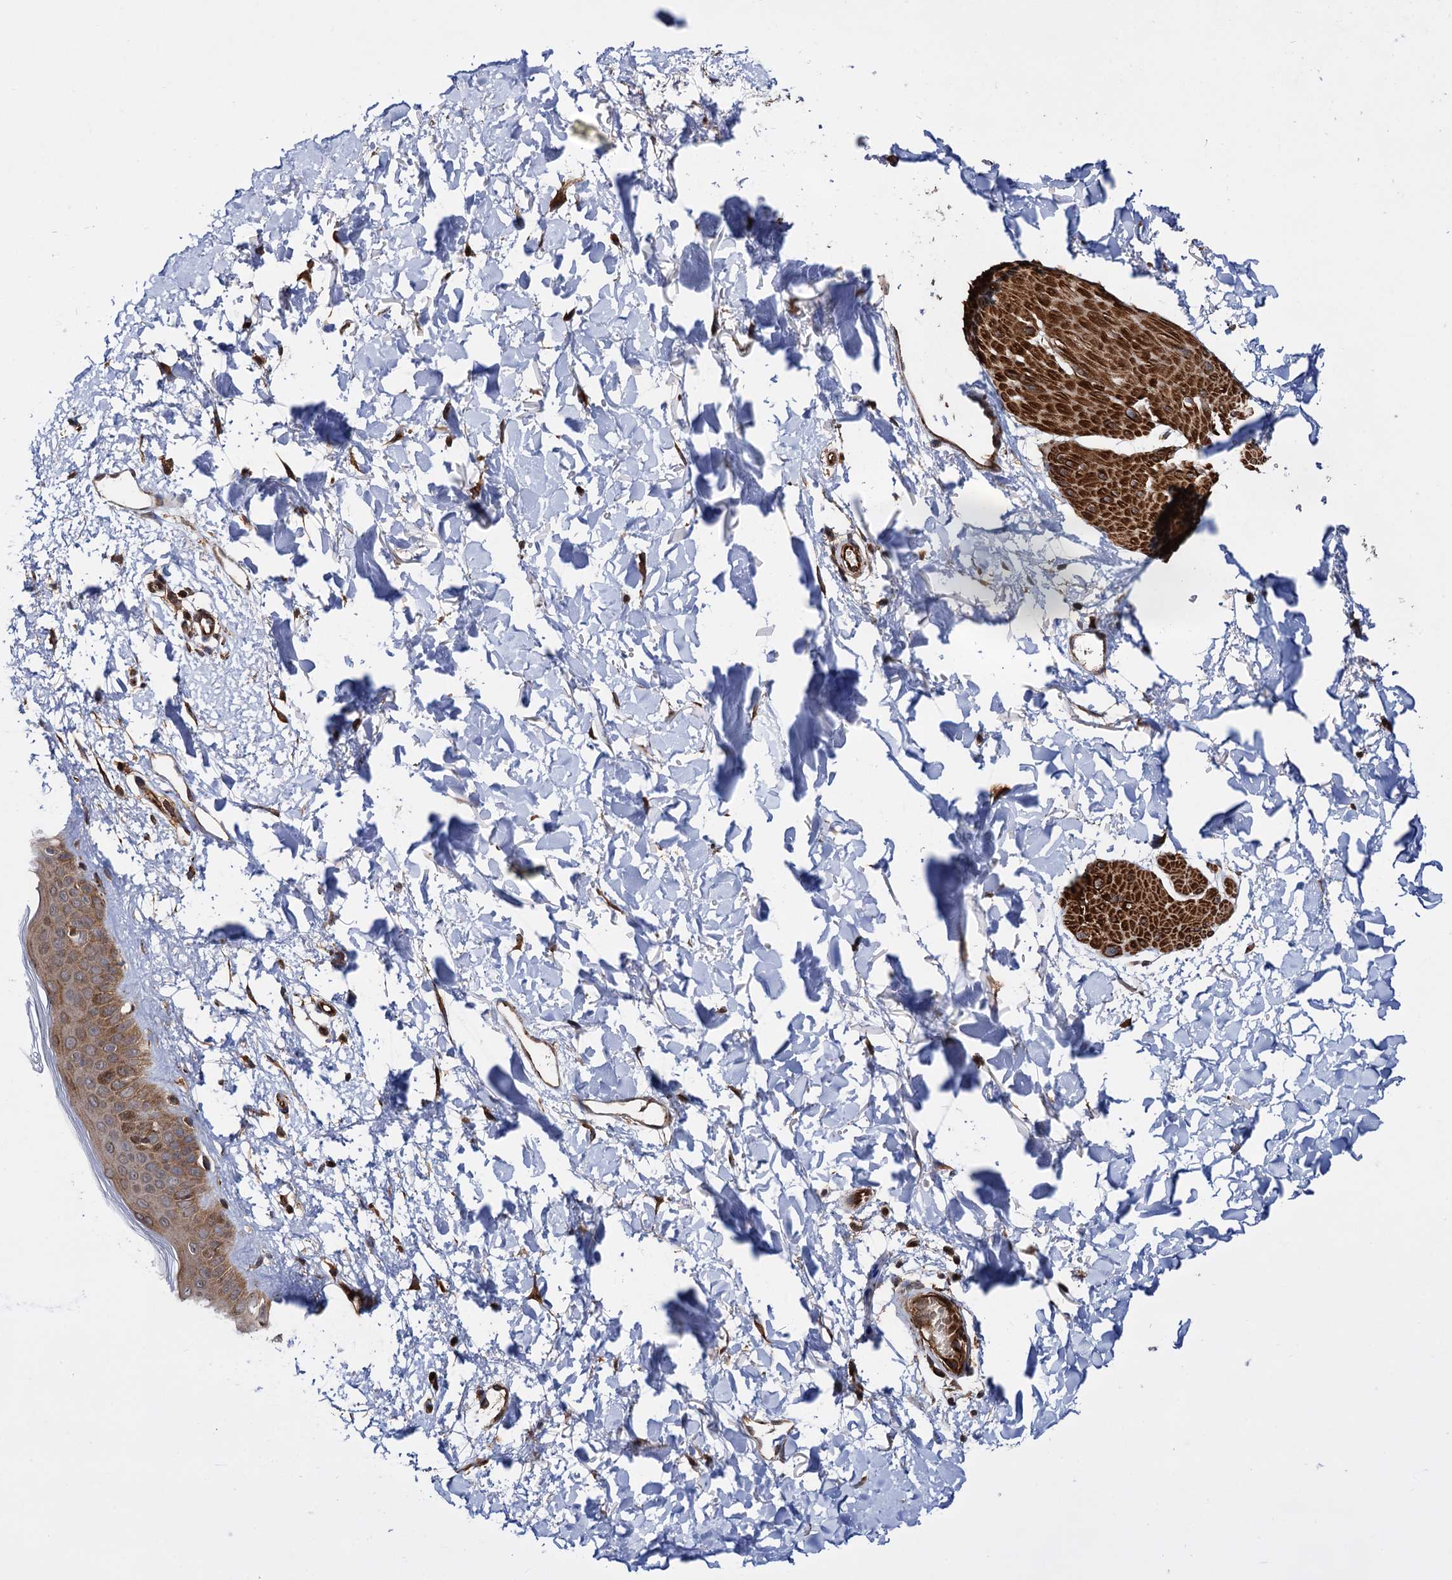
{"staining": {"intensity": "moderate", "quantity": ">75%", "location": "cytoplasmic/membranous"}, "tissue": "skin", "cell_type": "Fibroblasts", "image_type": "normal", "snomed": [{"axis": "morphology", "description": "Normal tissue, NOS"}, {"axis": "topography", "description": "Skin"}], "caption": "Moderate cytoplasmic/membranous expression is identified in about >75% of fibroblasts in benign skin.", "gene": "ATP8B4", "patient": {"sex": "female", "age": 58}}